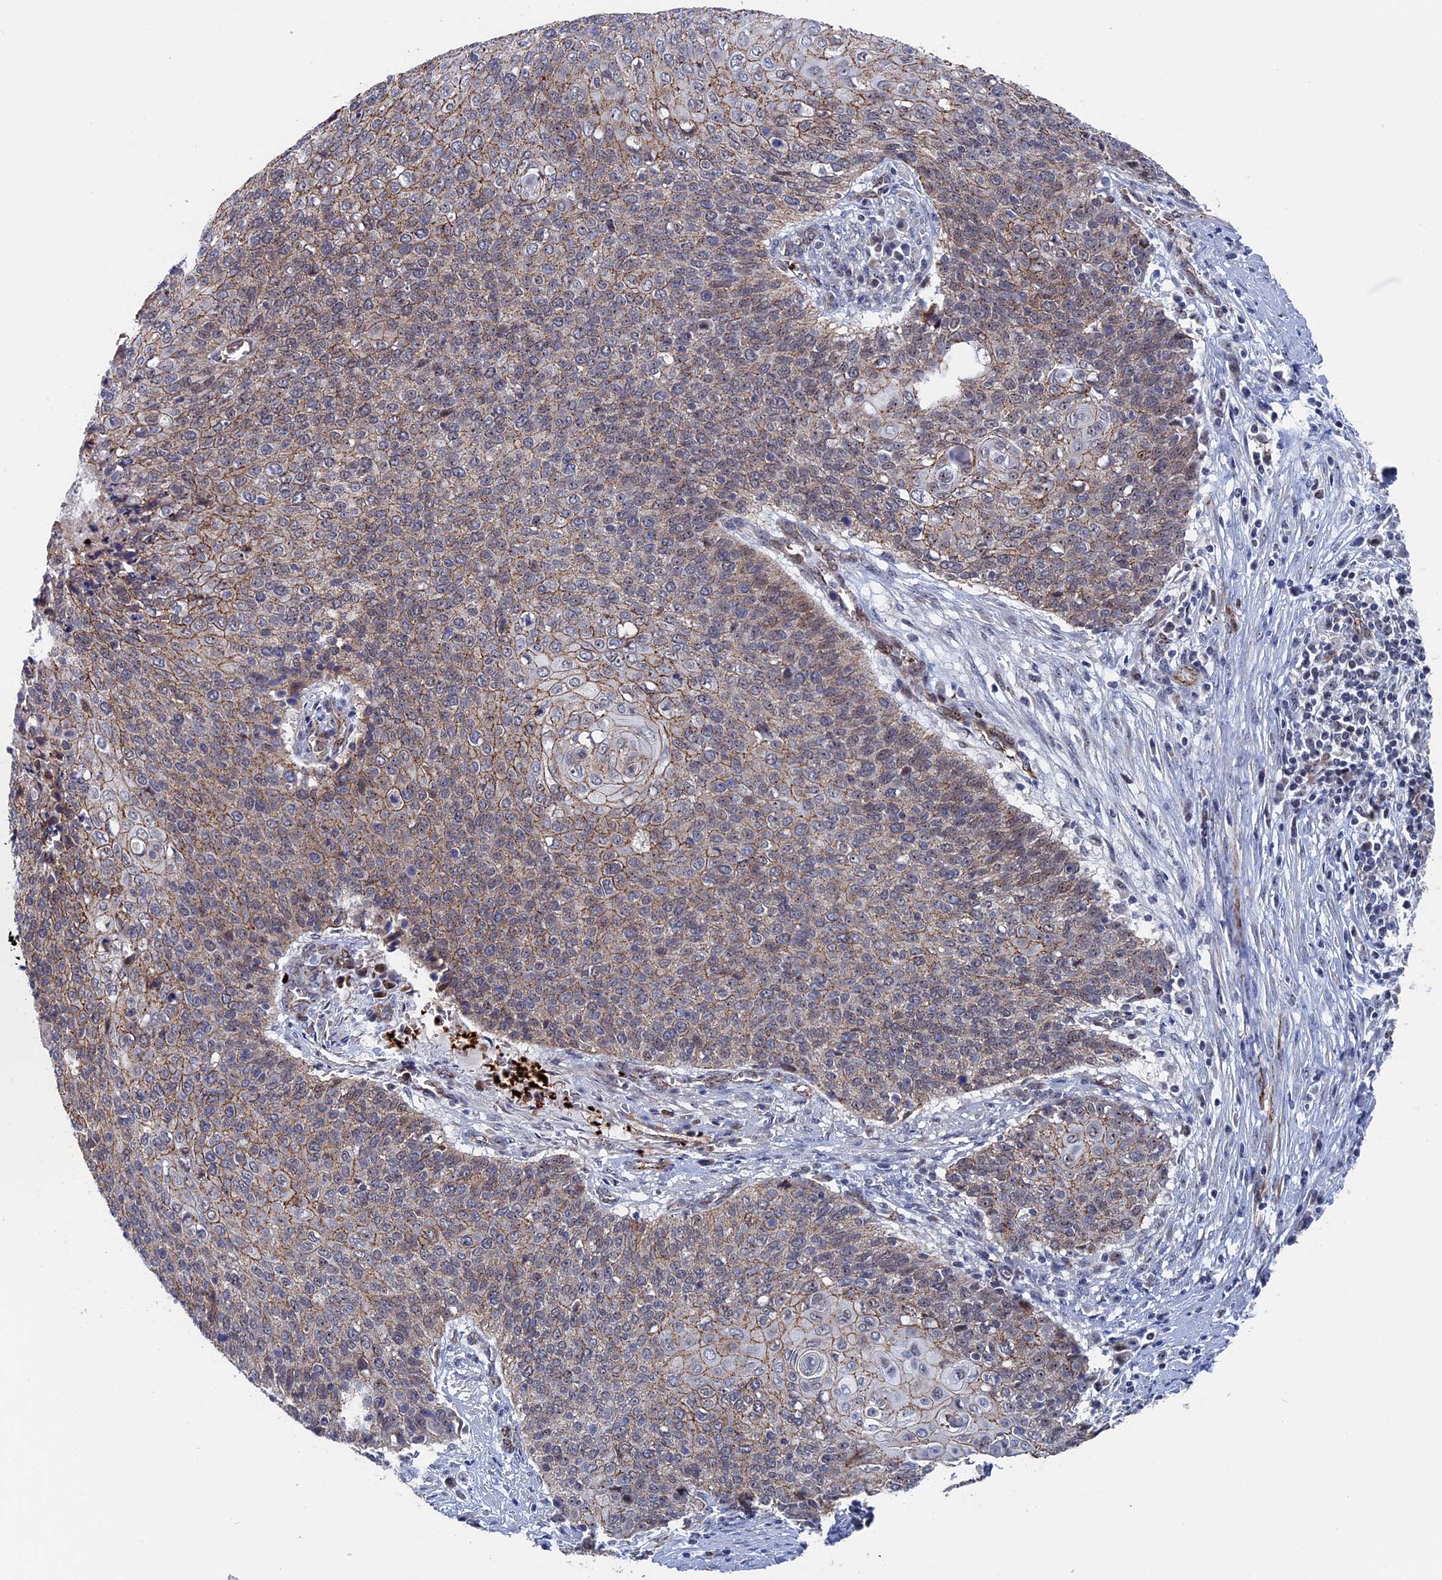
{"staining": {"intensity": "weak", "quantity": ">75%", "location": "cytoplasmic/membranous"}, "tissue": "cervical cancer", "cell_type": "Tumor cells", "image_type": "cancer", "snomed": [{"axis": "morphology", "description": "Squamous cell carcinoma, NOS"}, {"axis": "topography", "description": "Cervix"}], "caption": "Tumor cells demonstrate low levels of weak cytoplasmic/membranous staining in approximately >75% of cells in cervical squamous cell carcinoma.", "gene": "EXOSC9", "patient": {"sex": "female", "age": 39}}